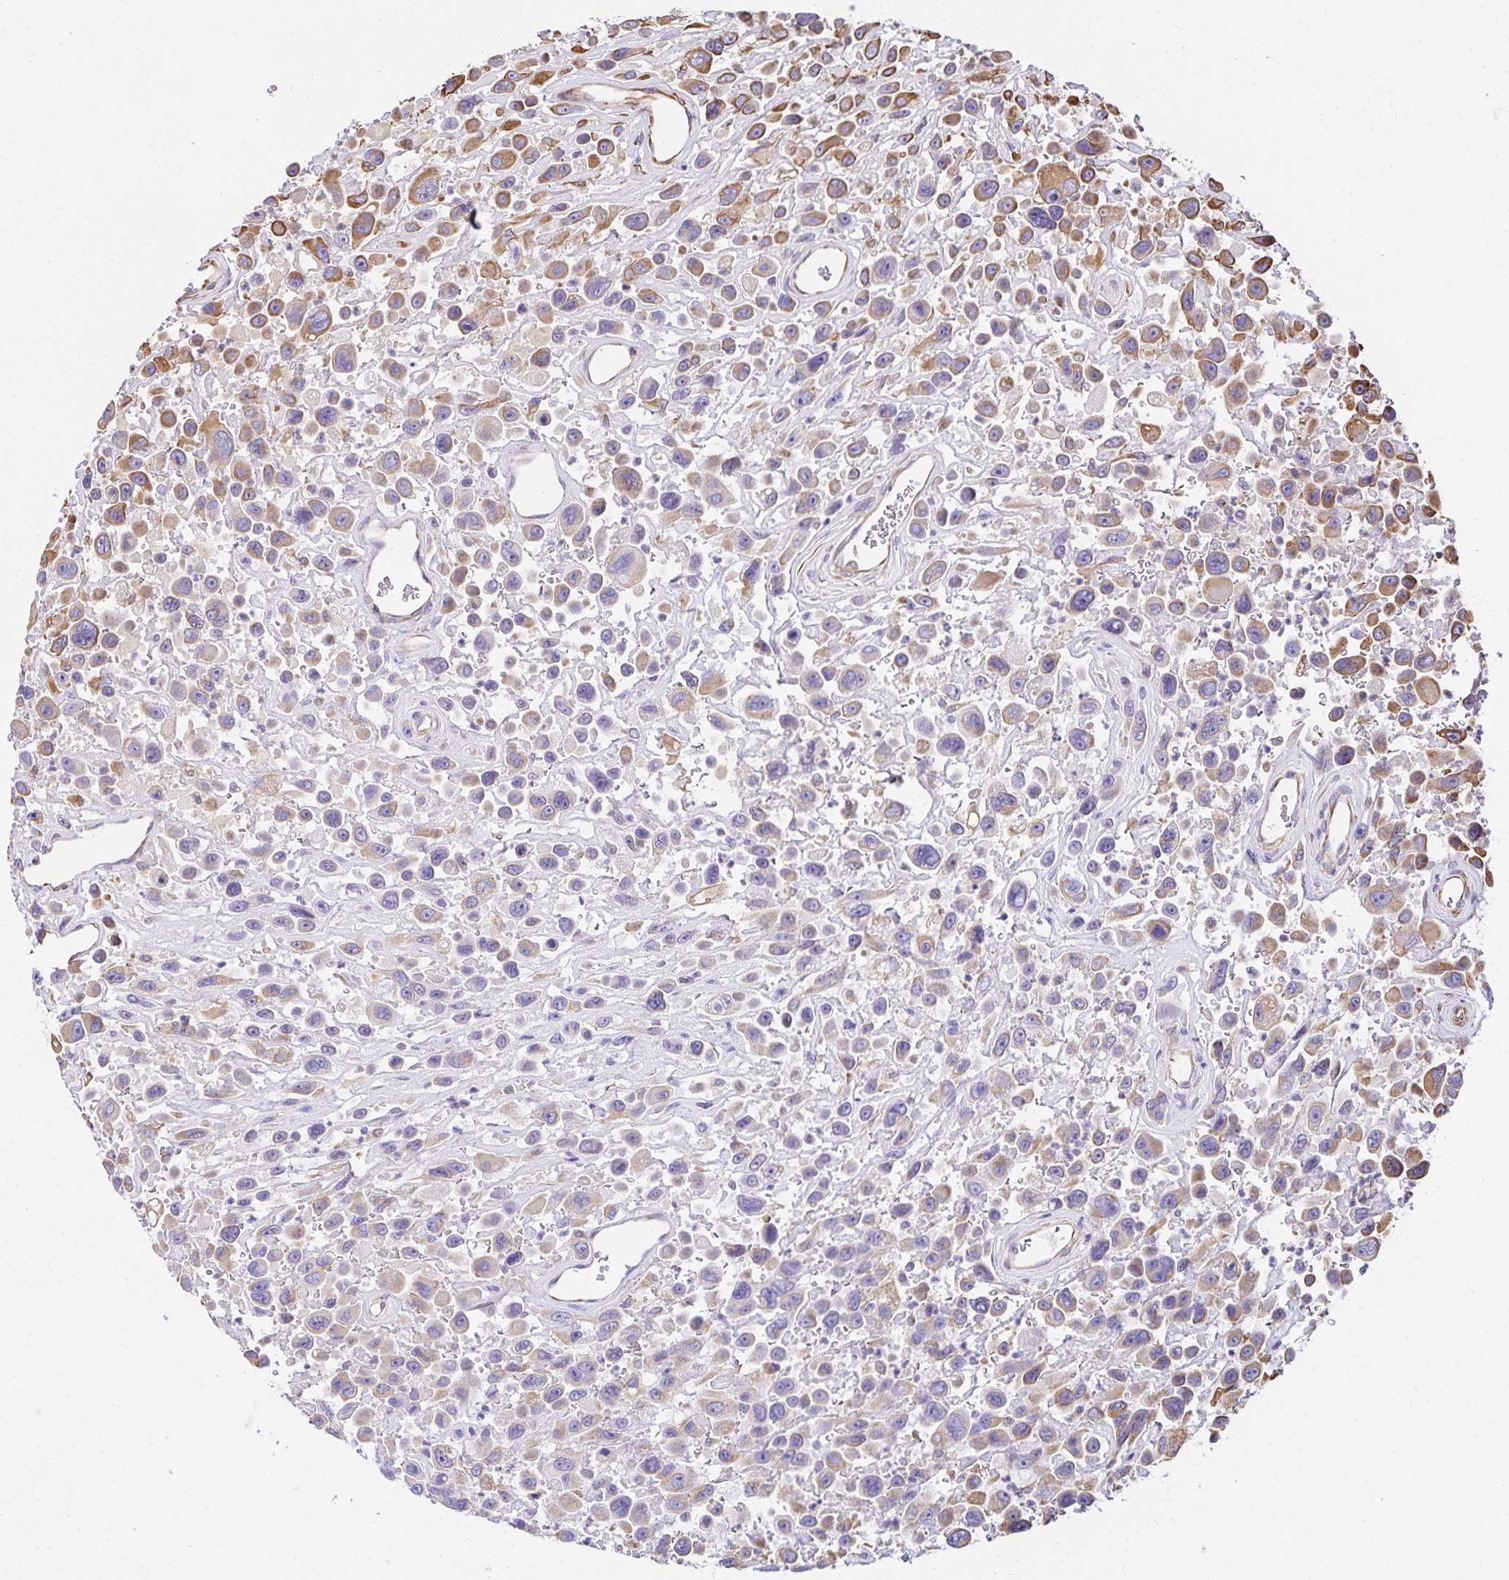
{"staining": {"intensity": "moderate", "quantity": "25%-75%", "location": "cytoplasmic/membranous"}, "tissue": "urothelial cancer", "cell_type": "Tumor cells", "image_type": "cancer", "snomed": [{"axis": "morphology", "description": "Urothelial carcinoma, High grade"}, {"axis": "topography", "description": "Urinary bladder"}], "caption": "Immunohistochemistry image of human high-grade urothelial carcinoma stained for a protein (brown), which shows medium levels of moderate cytoplasmic/membranous staining in about 25%-75% of tumor cells.", "gene": "TRPV6", "patient": {"sex": "male", "age": 53}}